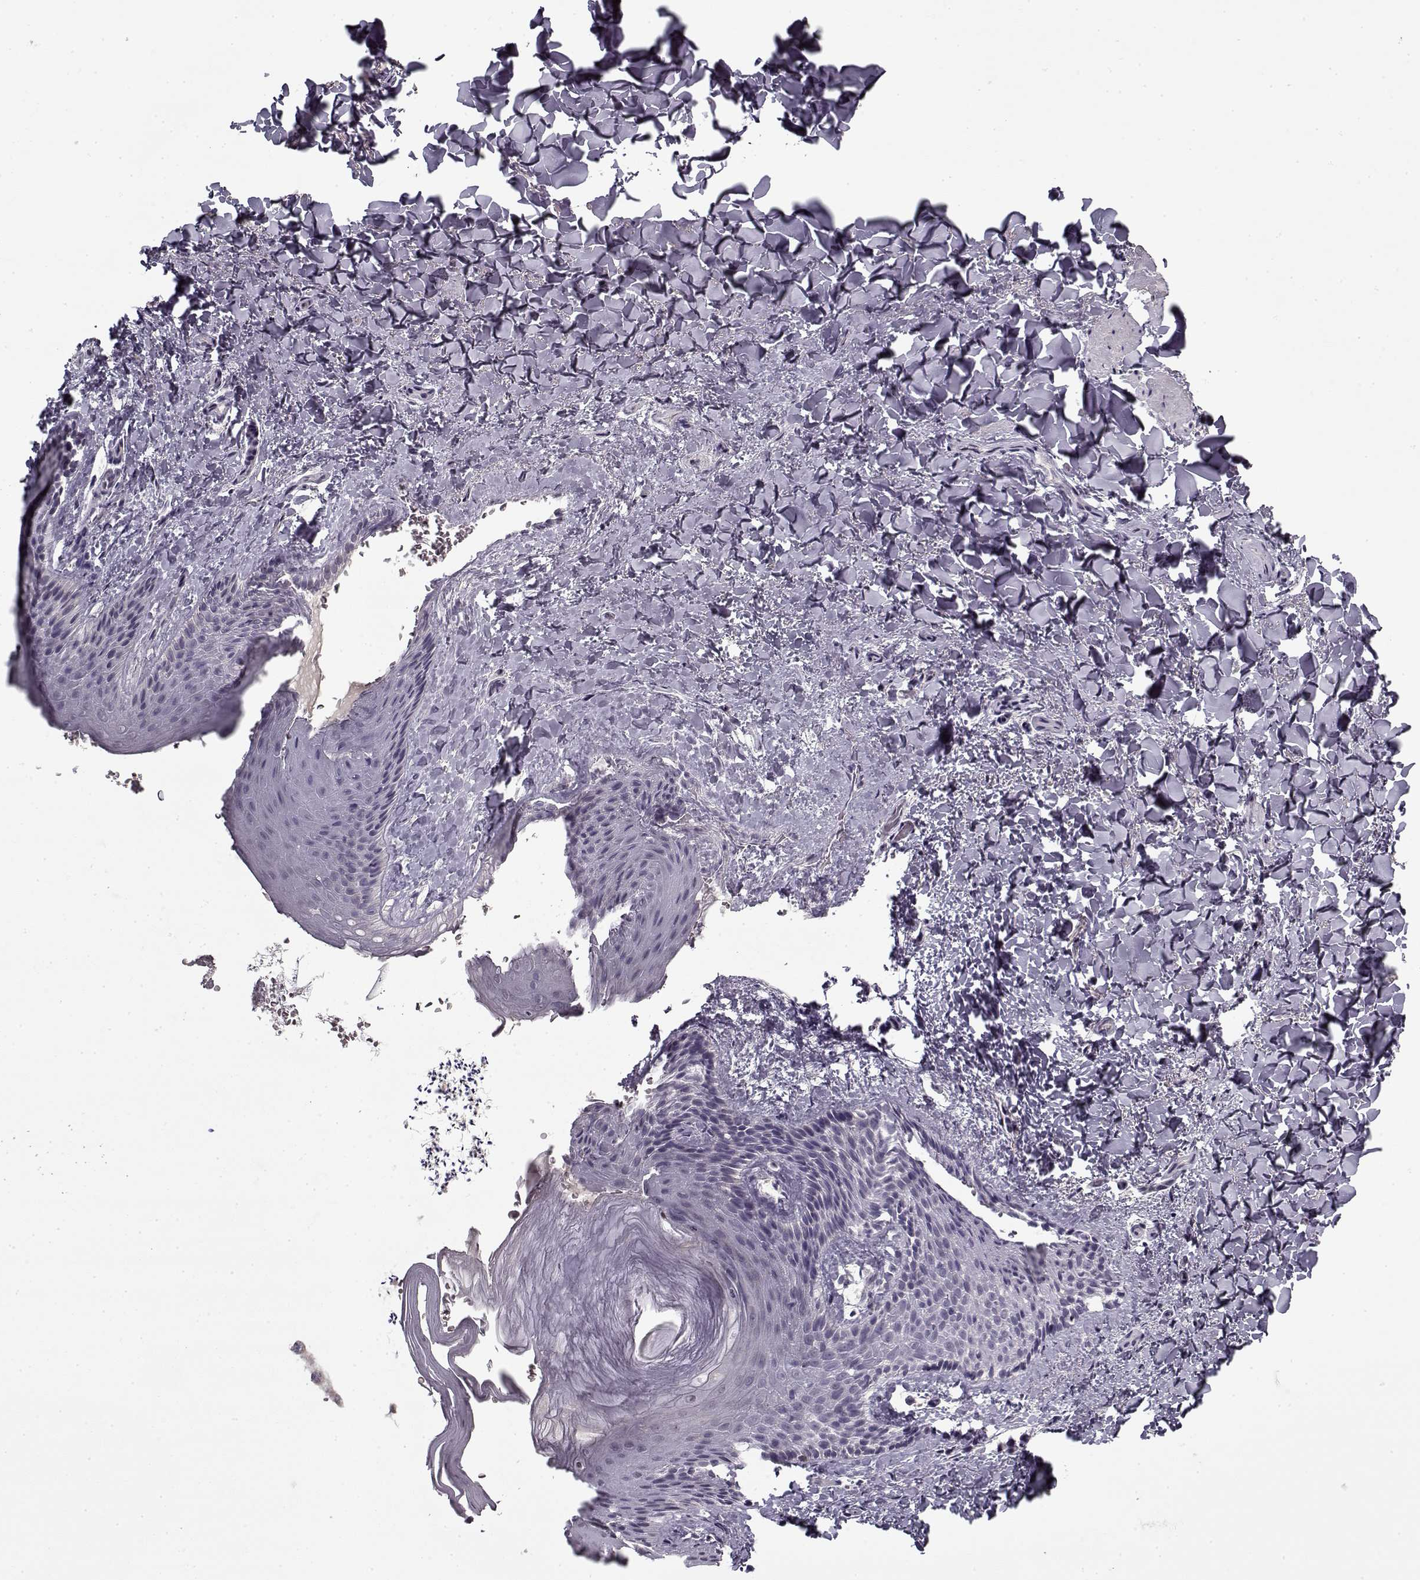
{"staining": {"intensity": "negative", "quantity": "none", "location": "none"}, "tissue": "skin", "cell_type": "Epidermal cells", "image_type": "normal", "snomed": [{"axis": "morphology", "description": "Normal tissue, NOS"}, {"axis": "topography", "description": "Anal"}], "caption": "DAB immunohistochemical staining of unremarkable skin reveals no significant positivity in epidermal cells.", "gene": "LAMA2", "patient": {"sex": "male", "age": 36}}